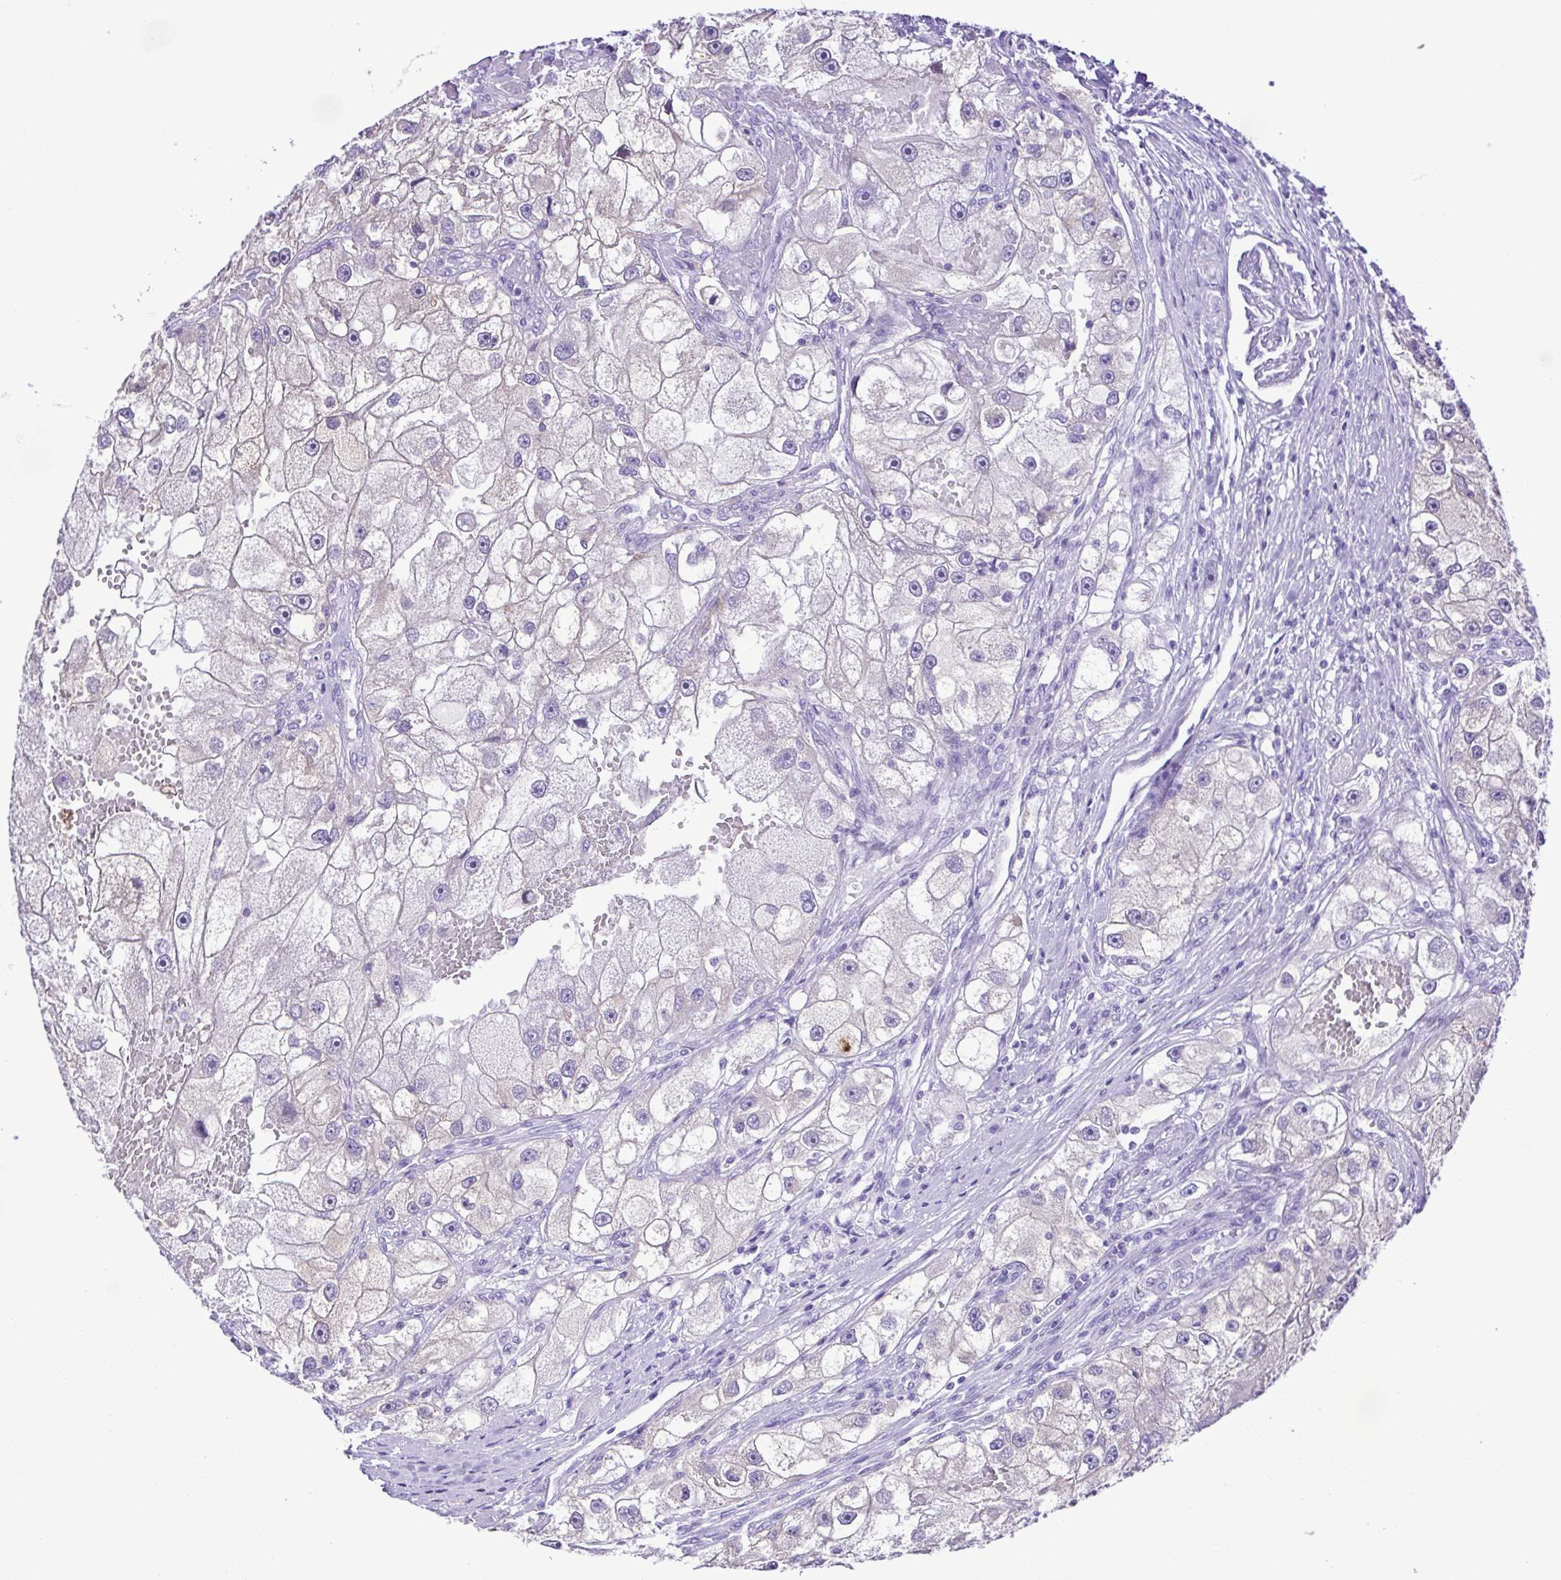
{"staining": {"intensity": "negative", "quantity": "none", "location": "none"}, "tissue": "renal cancer", "cell_type": "Tumor cells", "image_type": "cancer", "snomed": [{"axis": "morphology", "description": "Adenocarcinoma, NOS"}, {"axis": "topography", "description": "Kidney"}], "caption": "This is a histopathology image of IHC staining of adenocarcinoma (renal), which shows no expression in tumor cells.", "gene": "SYT1", "patient": {"sex": "male", "age": 63}}